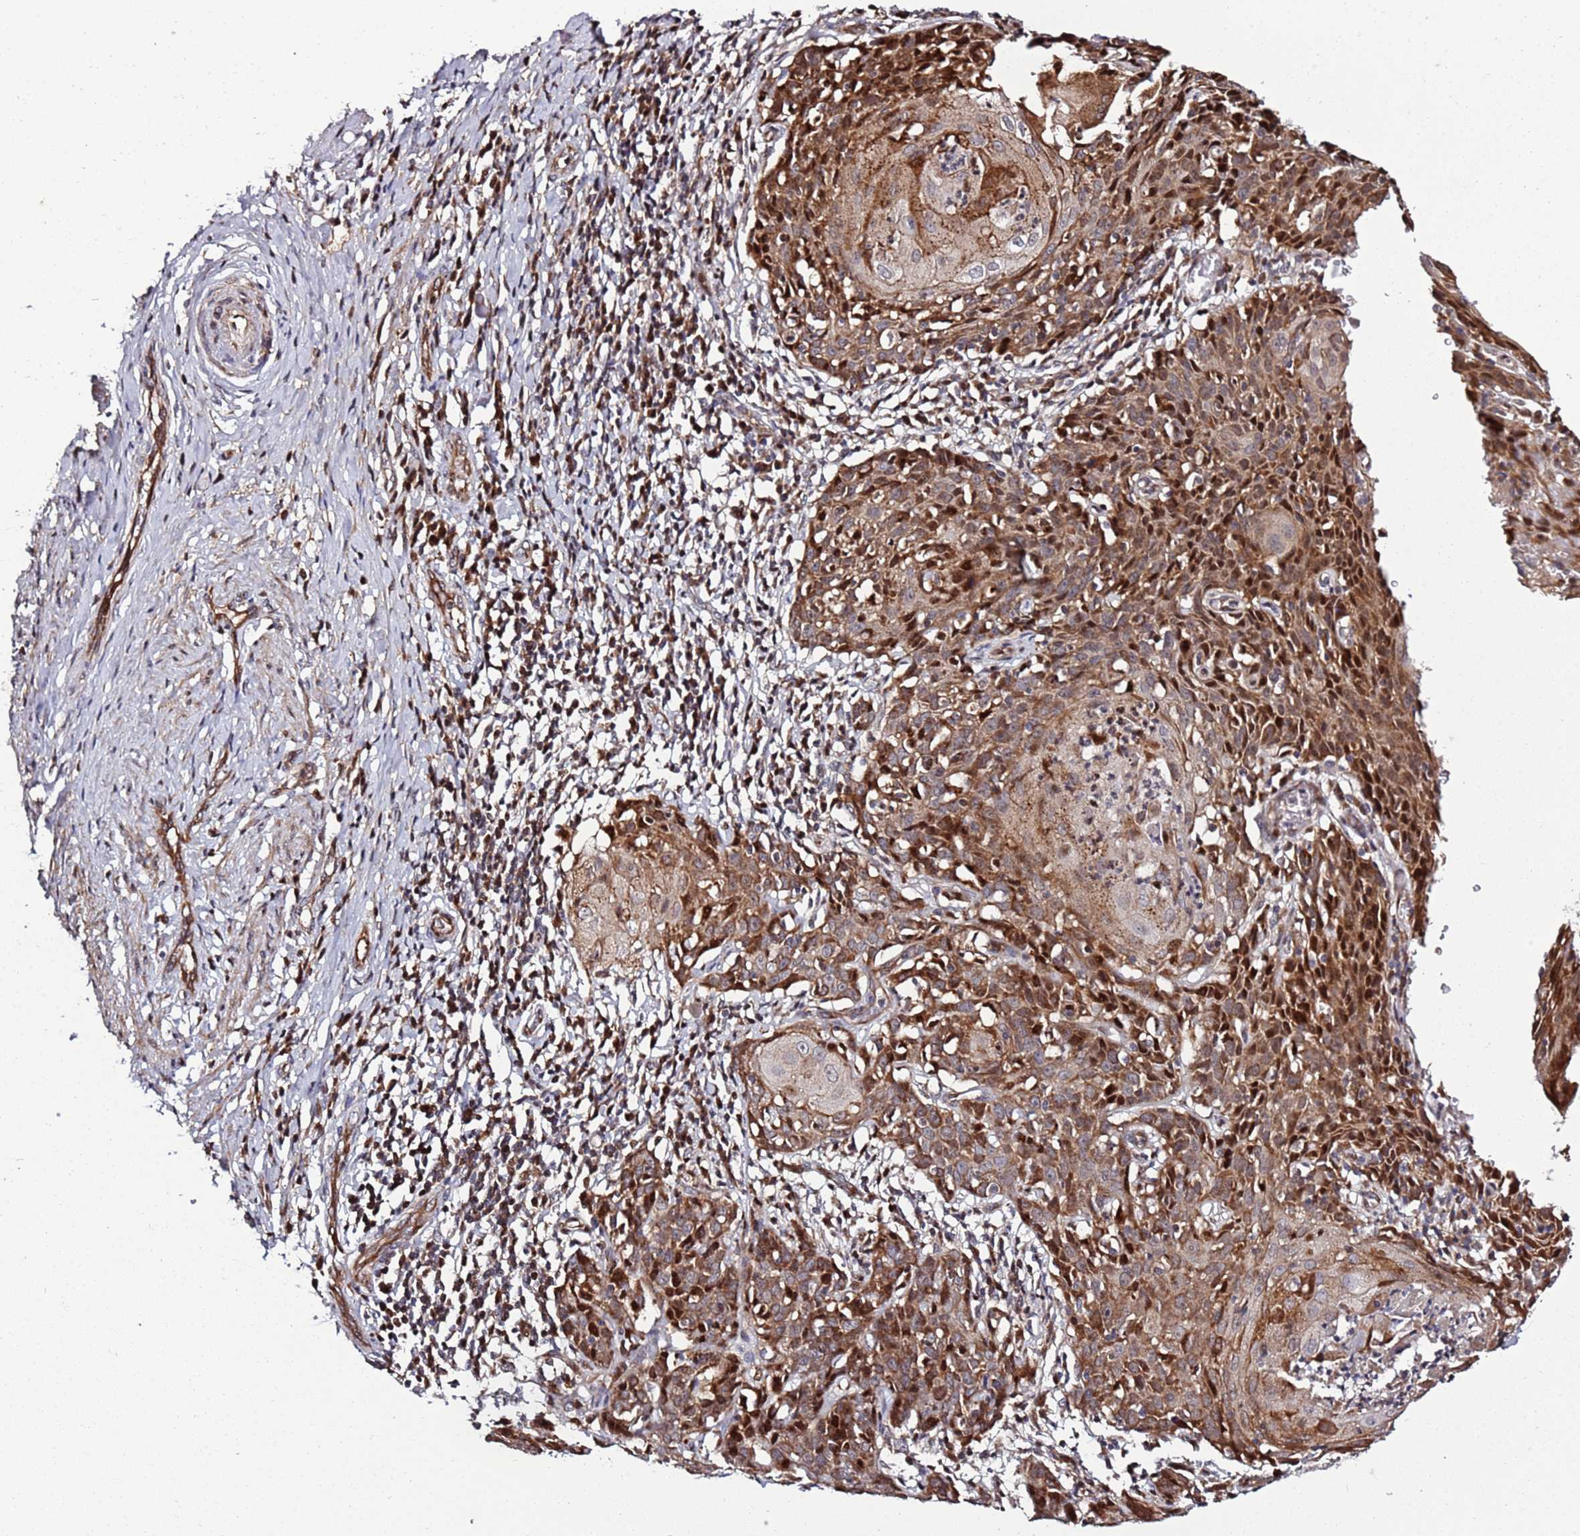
{"staining": {"intensity": "moderate", "quantity": ">75%", "location": "cytoplasmic/membranous"}, "tissue": "cervical cancer", "cell_type": "Tumor cells", "image_type": "cancer", "snomed": [{"axis": "morphology", "description": "Squamous cell carcinoma, NOS"}, {"axis": "topography", "description": "Cervix"}], "caption": "About >75% of tumor cells in cervical cancer (squamous cell carcinoma) demonstrate moderate cytoplasmic/membranous protein staining as visualized by brown immunohistochemical staining.", "gene": "RHBDL1", "patient": {"sex": "female", "age": 50}}